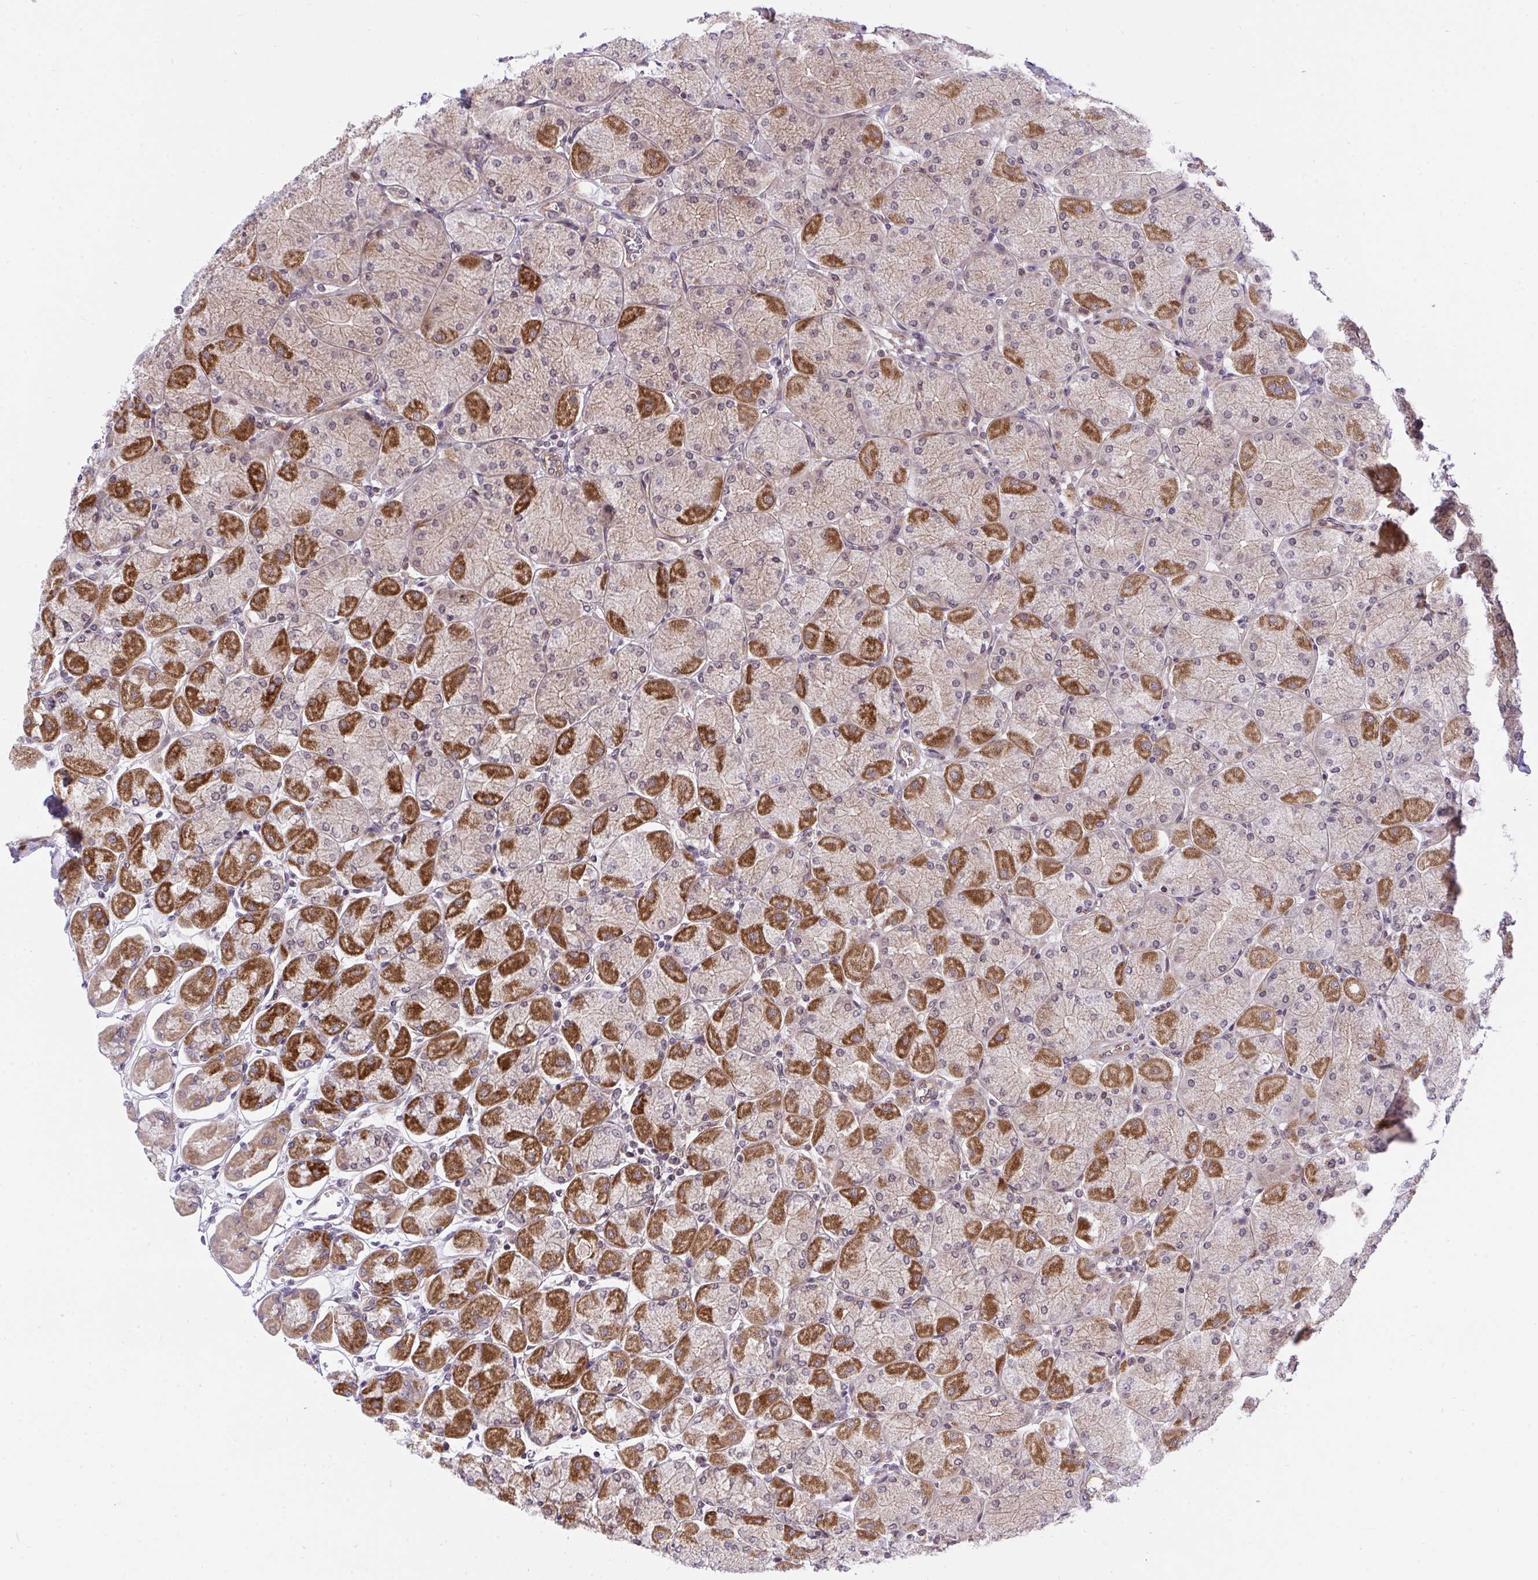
{"staining": {"intensity": "strong", "quantity": "25%-75%", "location": "cytoplasmic/membranous"}, "tissue": "stomach", "cell_type": "Glandular cells", "image_type": "normal", "snomed": [{"axis": "morphology", "description": "Normal tissue, NOS"}, {"axis": "topography", "description": "Stomach, upper"}], "caption": "Normal stomach demonstrates strong cytoplasmic/membranous expression in about 25%-75% of glandular cells, visualized by immunohistochemistry. (IHC, brightfield microscopy, high magnification).", "gene": "ERI1", "patient": {"sex": "female", "age": 56}}